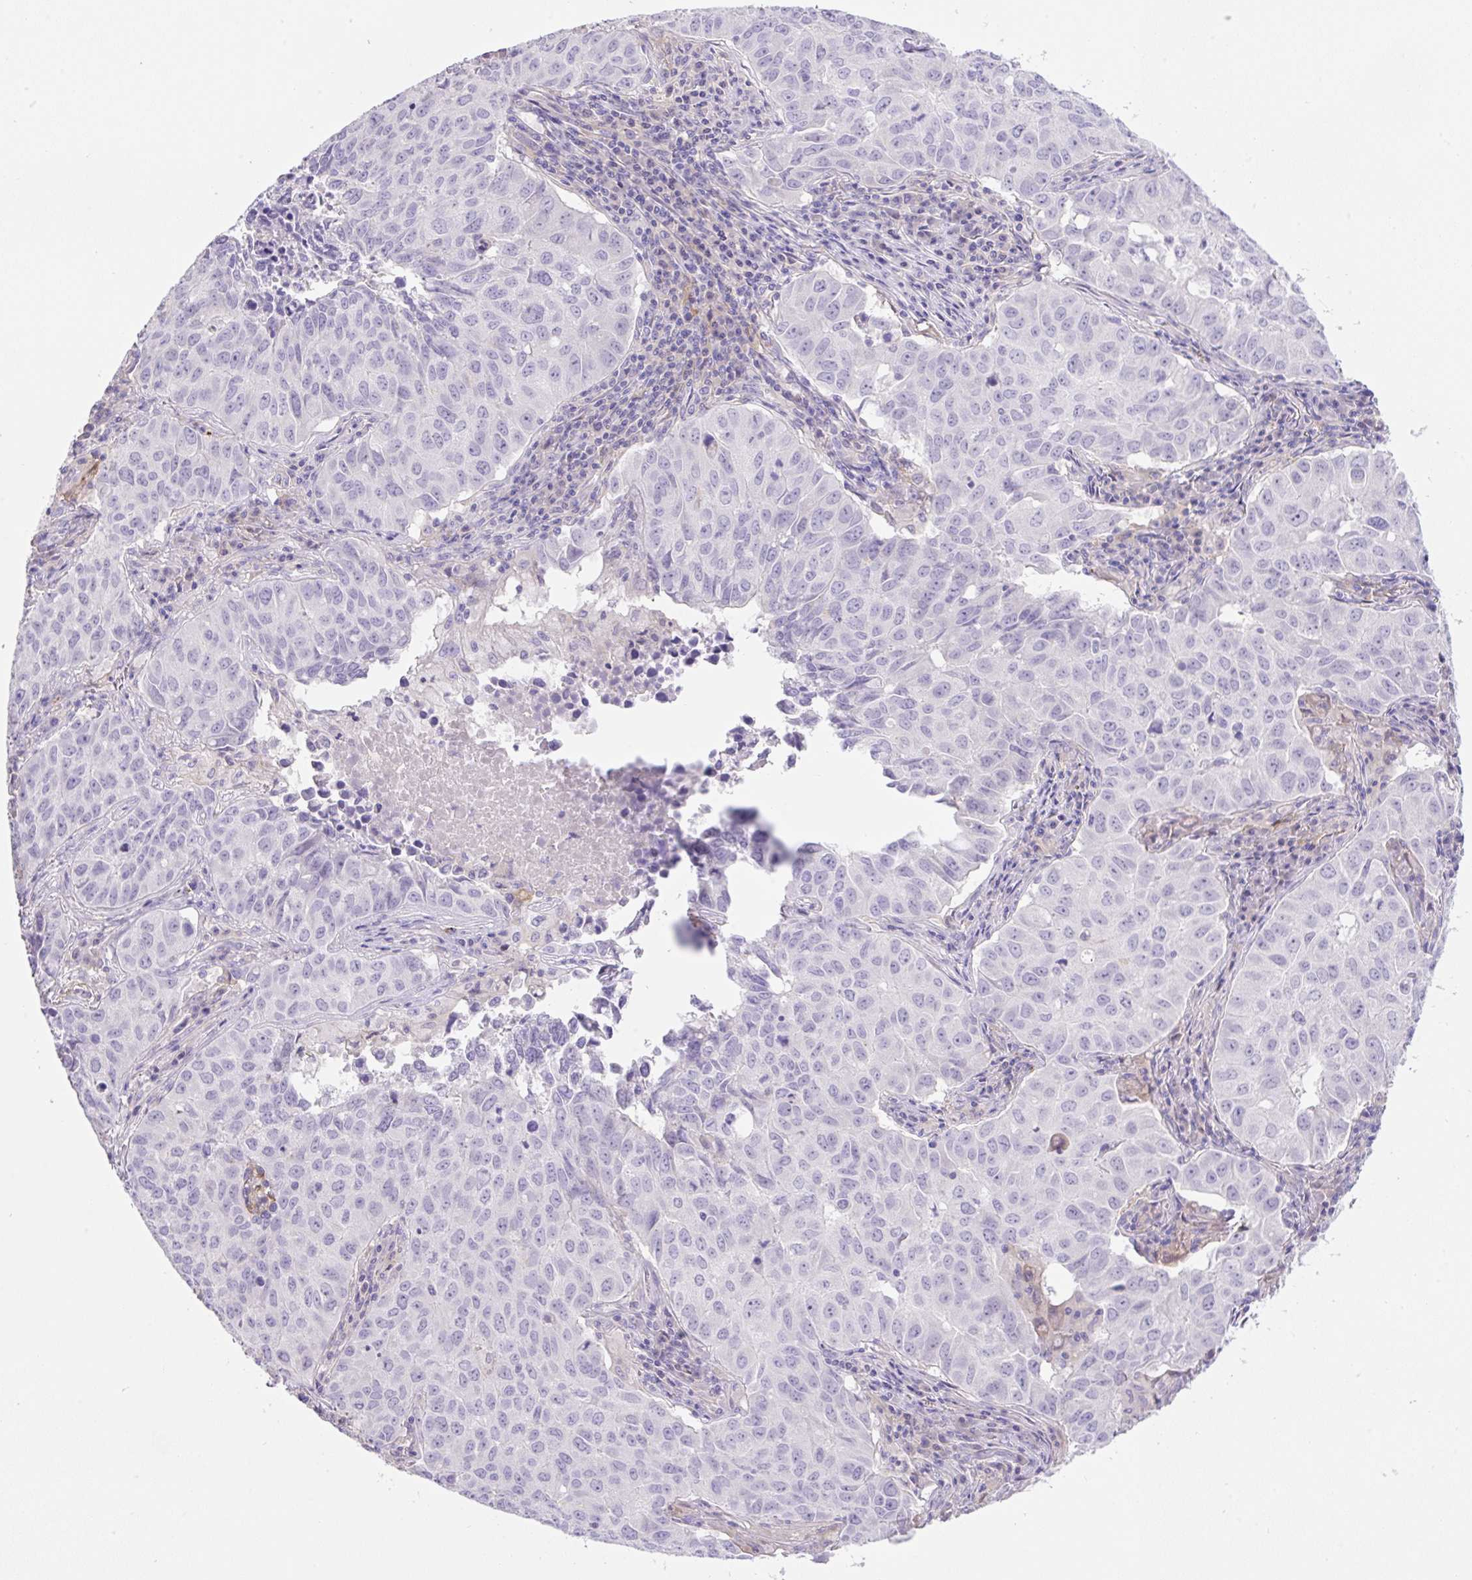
{"staining": {"intensity": "negative", "quantity": "none", "location": "none"}, "tissue": "lung cancer", "cell_type": "Tumor cells", "image_type": "cancer", "snomed": [{"axis": "morphology", "description": "Adenocarcinoma, NOS"}, {"axis": "topography", "description": "Lung"}], "caption": "High power microscopy photomicrograph of an IHC histopathology image of lung cancer, revealing no significant positivity in tumor cells.", "gene": "TDRD15", "patient": {"sex": "female", "age": 50}}